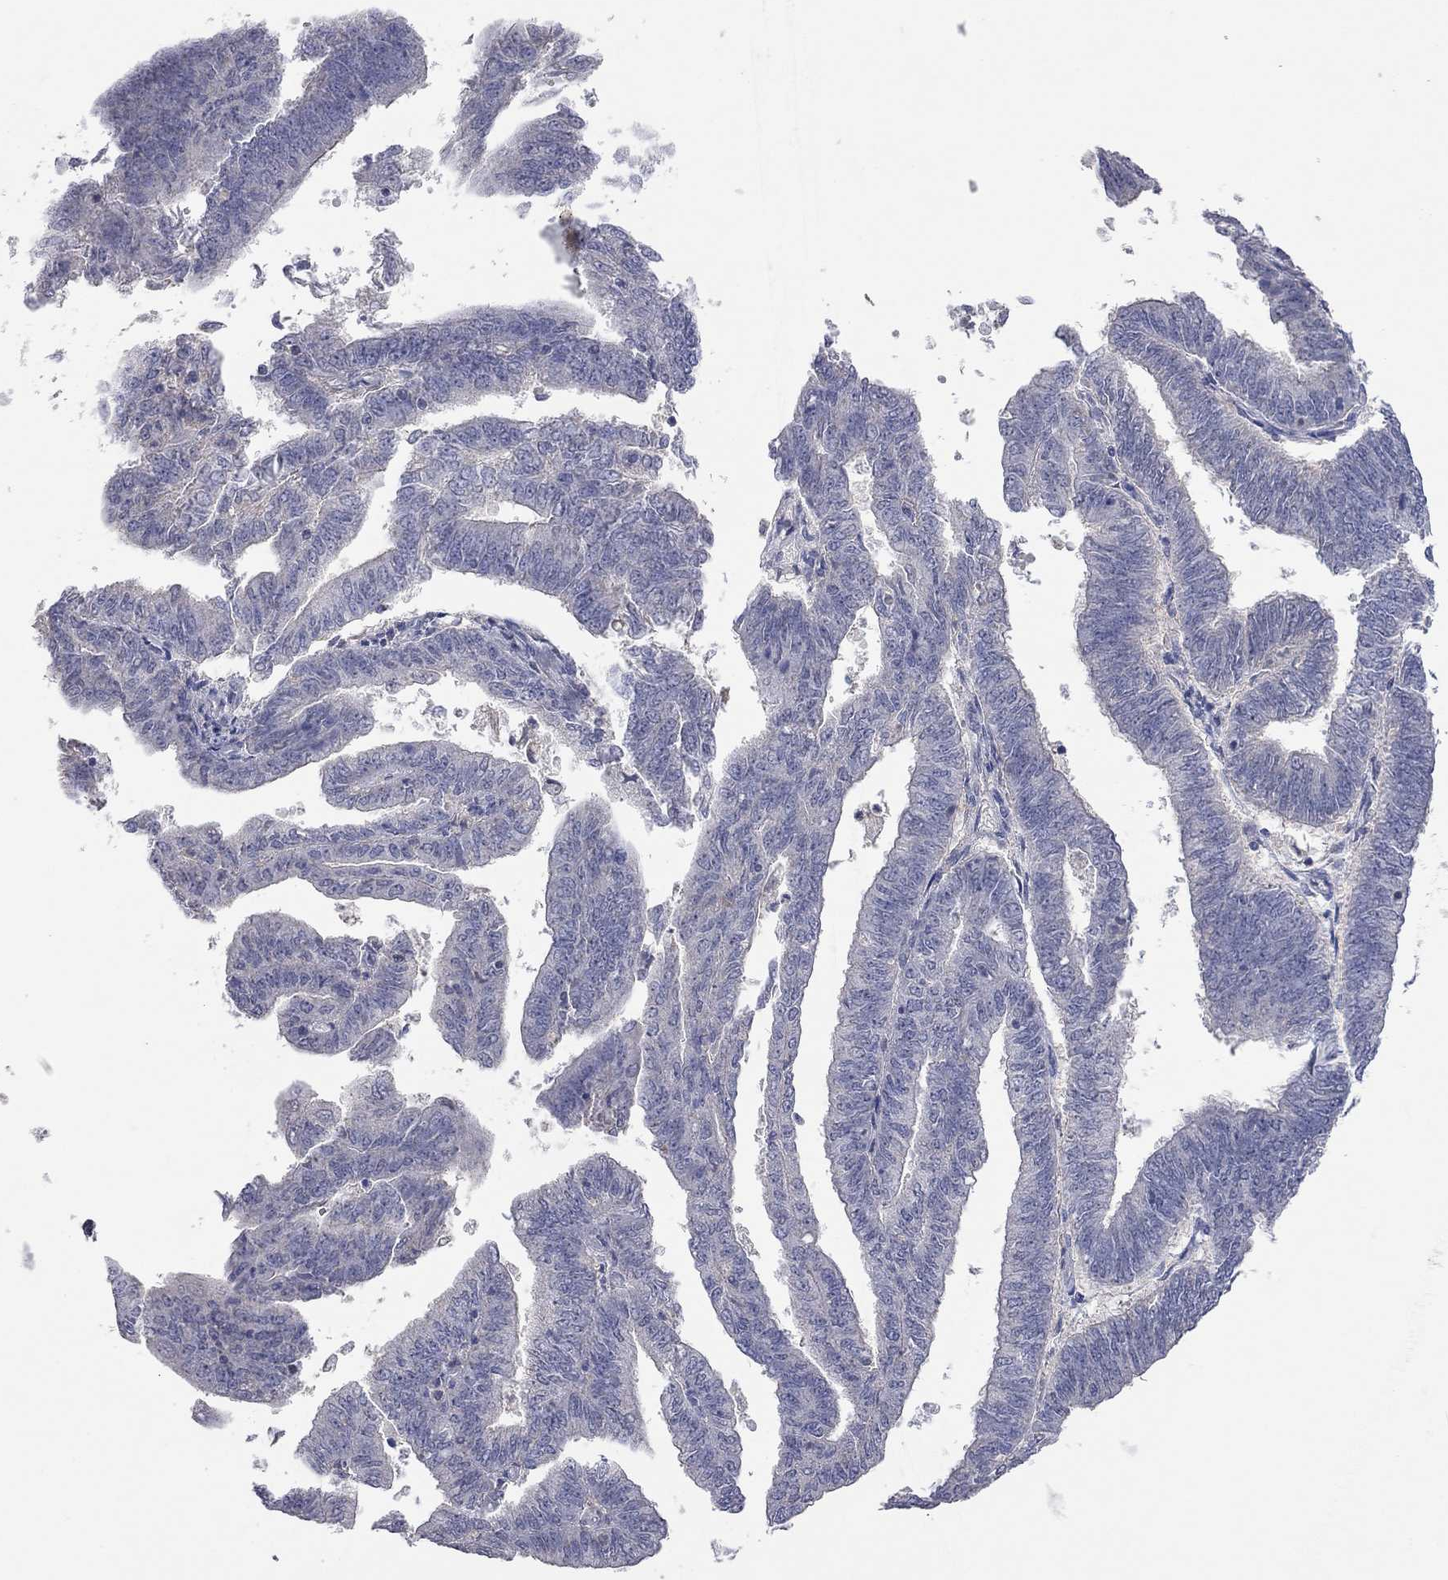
{"staining": {"intensity": "negative", "quantity": "none", "location": "none"}, "tissue": "endometrial cancer", "cell_type": "Tumor cells", "image_type": "cancer", "snomed": [{"axis": "morphology", "description": "Adenocarcinoma, NOS"}, {"axis": "topography", "description": "Endometrium"}], "caption": "Immunohistochemistry of human endometrial cancer displays no staining in tumor cells.", "gene": "MMP13", "patient": {"sex": "female", "age": 82}}